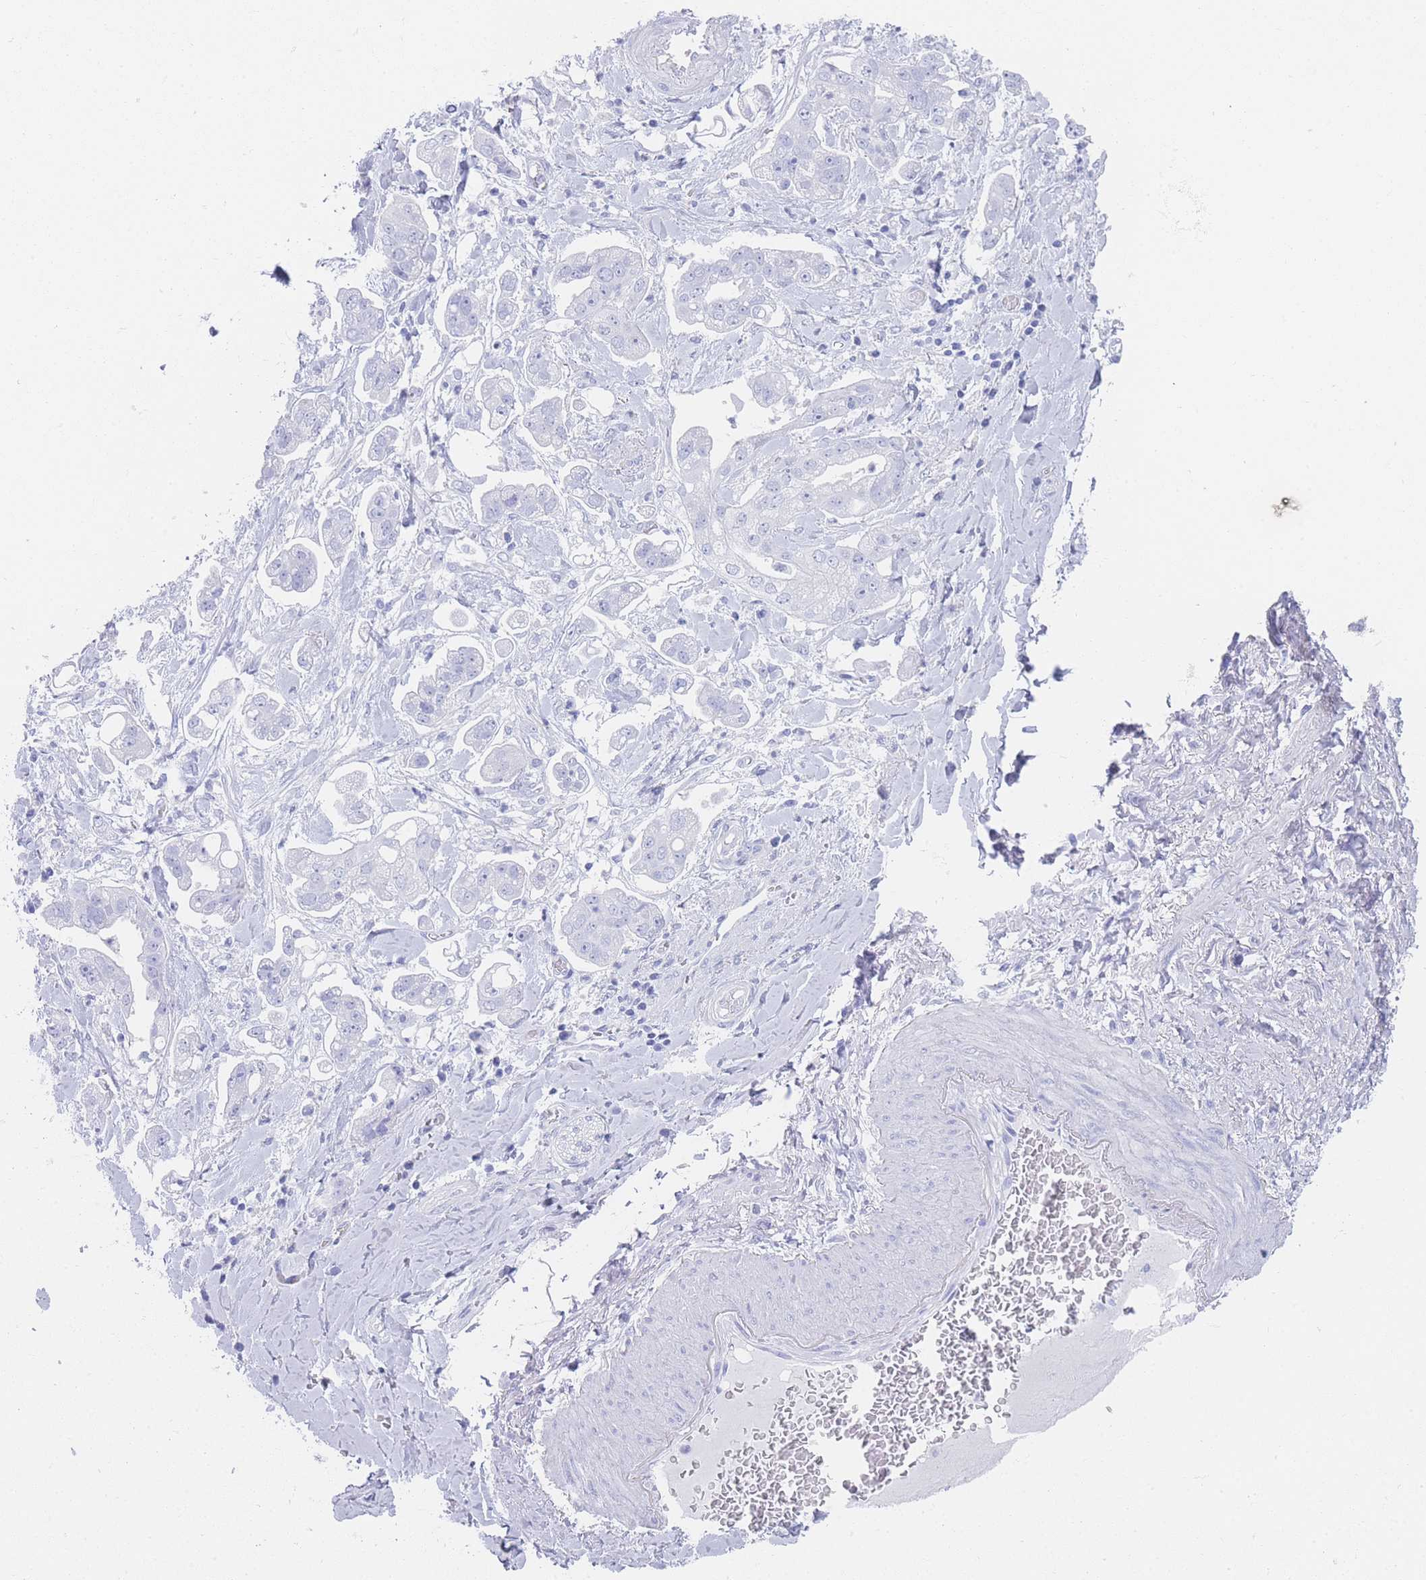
{"staining": {"intensity": "negative", "quantity": "none", "location": "none"}, "tissue": "stomach cancer", "cell_type": "Tumor cells", "image_type": "cancer", "snomed": [{"axis": "morphology", "description": "Adenocarcinoma, NOS"}, {"axis": "topography", "description": "Stomach"}], "caption": "Stomach cancer (adenocarcinoma) was stained to show a protein in brown. There is no significant positivity in tumor cells.", "gene": "LRRC37A", "patient": {"sex": "male", "age": 62}}